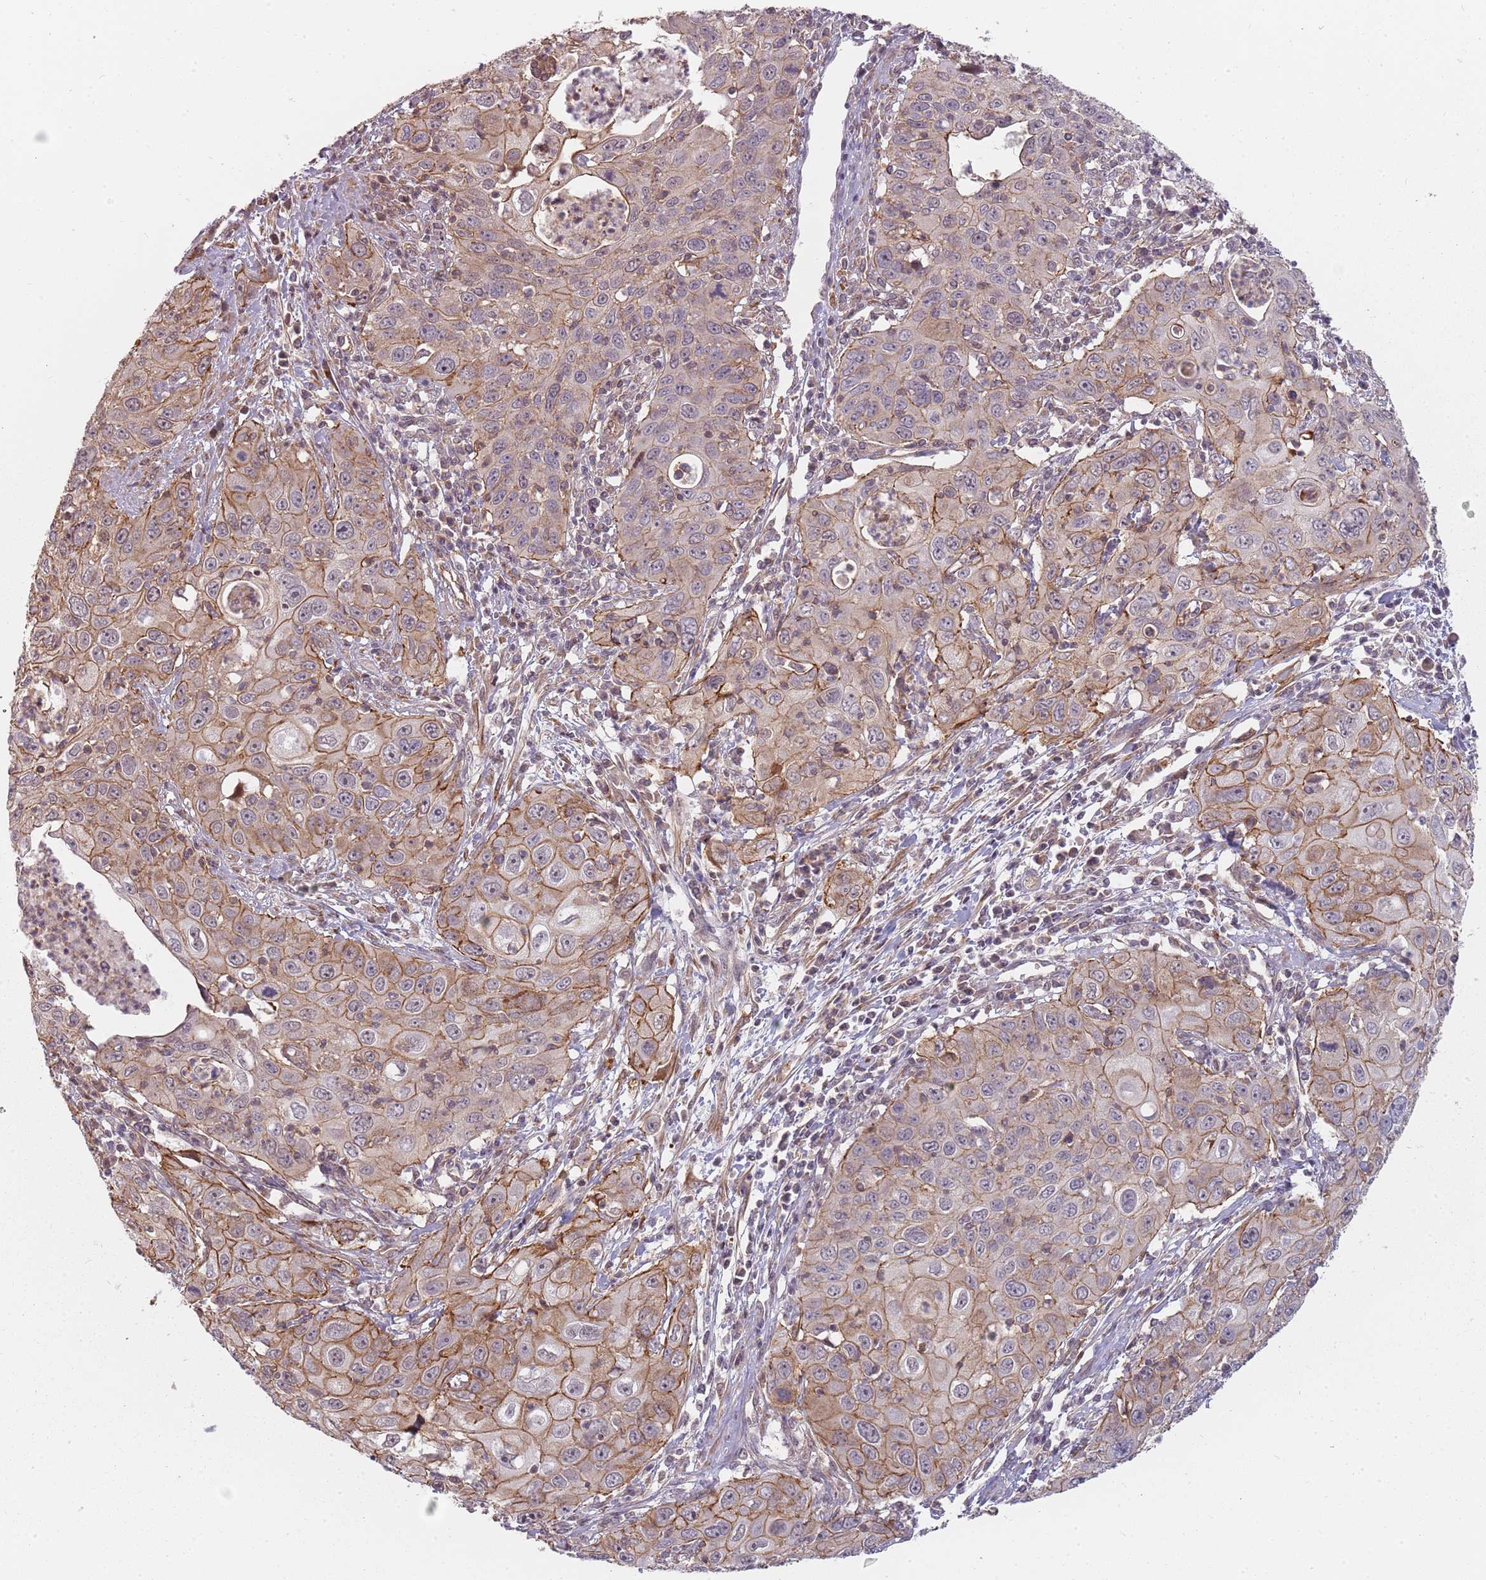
{"staining": {"intensity": "moderate", "quantity": ">75%", "location": "cytoplasmic/membranous"}, "tissue": "cervical cancer", "cell_type": "Tumor cells", "image_type": "cancer", "snomed": [{"axis": "morphology", "description": "Squamous cell carcinoma, NOS"}, {"axis": "topography", "description": "Cervix"}], "caption": "Immunohistochemistry staining of cervical cancer, which demonstrates medium levels of moderate cytoplasmic/membranous staining in about >75% of tumor cells indicating moderate cytoplasmic/membranous protein expression. The staining was performed using DAB (3,3'-diaminobenzidine) (brown) for protein detection and nuclei were counterstained in hematoxylin (blue).", "gene": "PPP1R14C", "patient": {"sex": "female", "age": 36}}